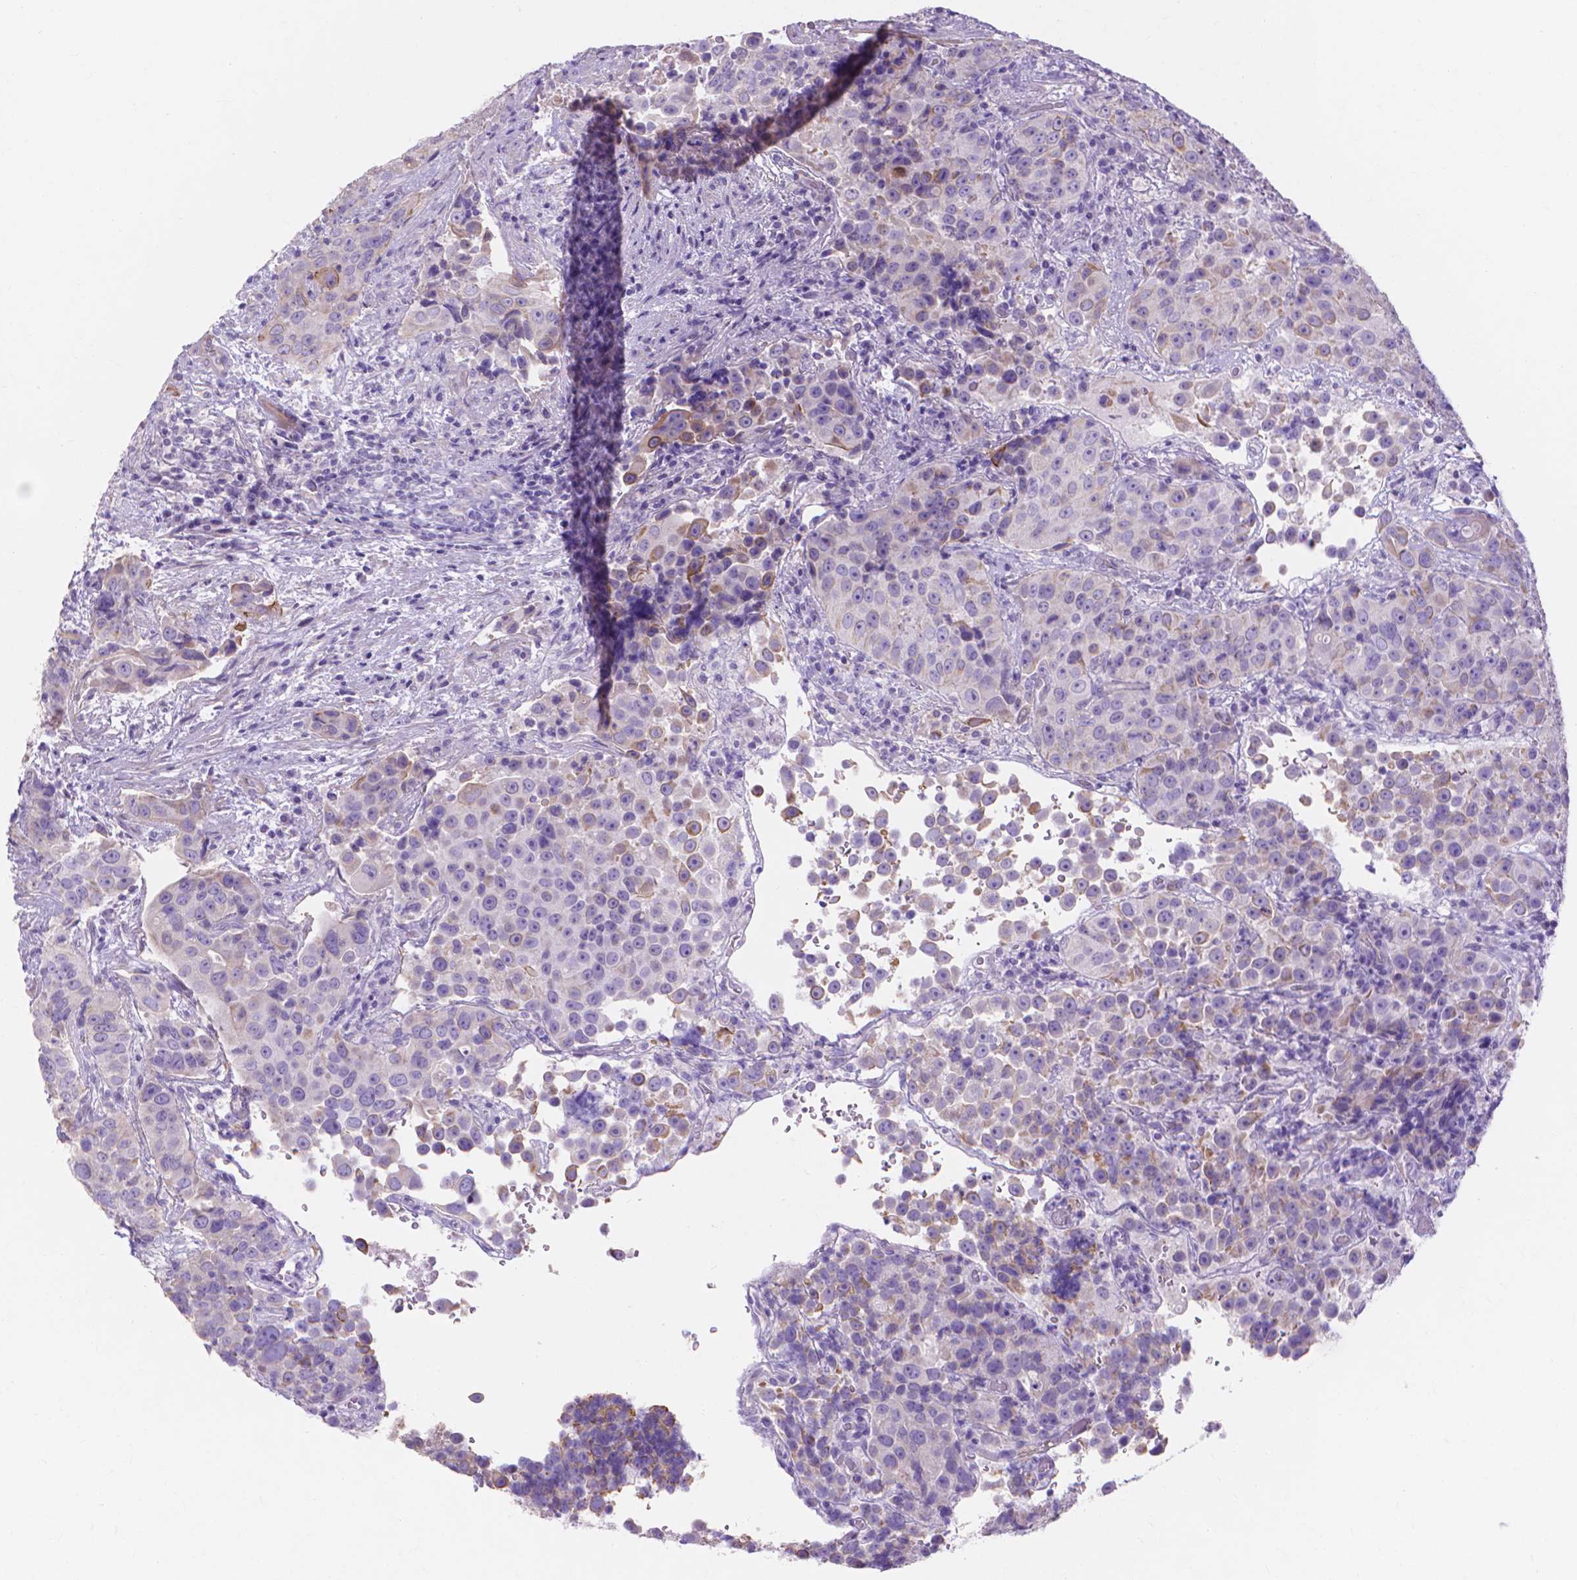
{"staining": {"intensity": "negative", "quantity": "none", "location": "none"}, "tissue": "urothelial cancer", "cell_type": "Tumor cells", "image_type": "cancer", "snomed": [{"axis": "morphology", "description": "Urothelial carcinoma, NOS"}, {"axis": "topography", "description": "Urinary bladder"}], "caption": "The immunohistochemistry micrograph has no significant expression in tumor cells of transitional cell carcinoma tissue. (Immunohistochemistry (ihc), brightfield microscopy, high magnification).", "gene": "MBLAC1", "patient": {"sex": "male", "age": 52}}